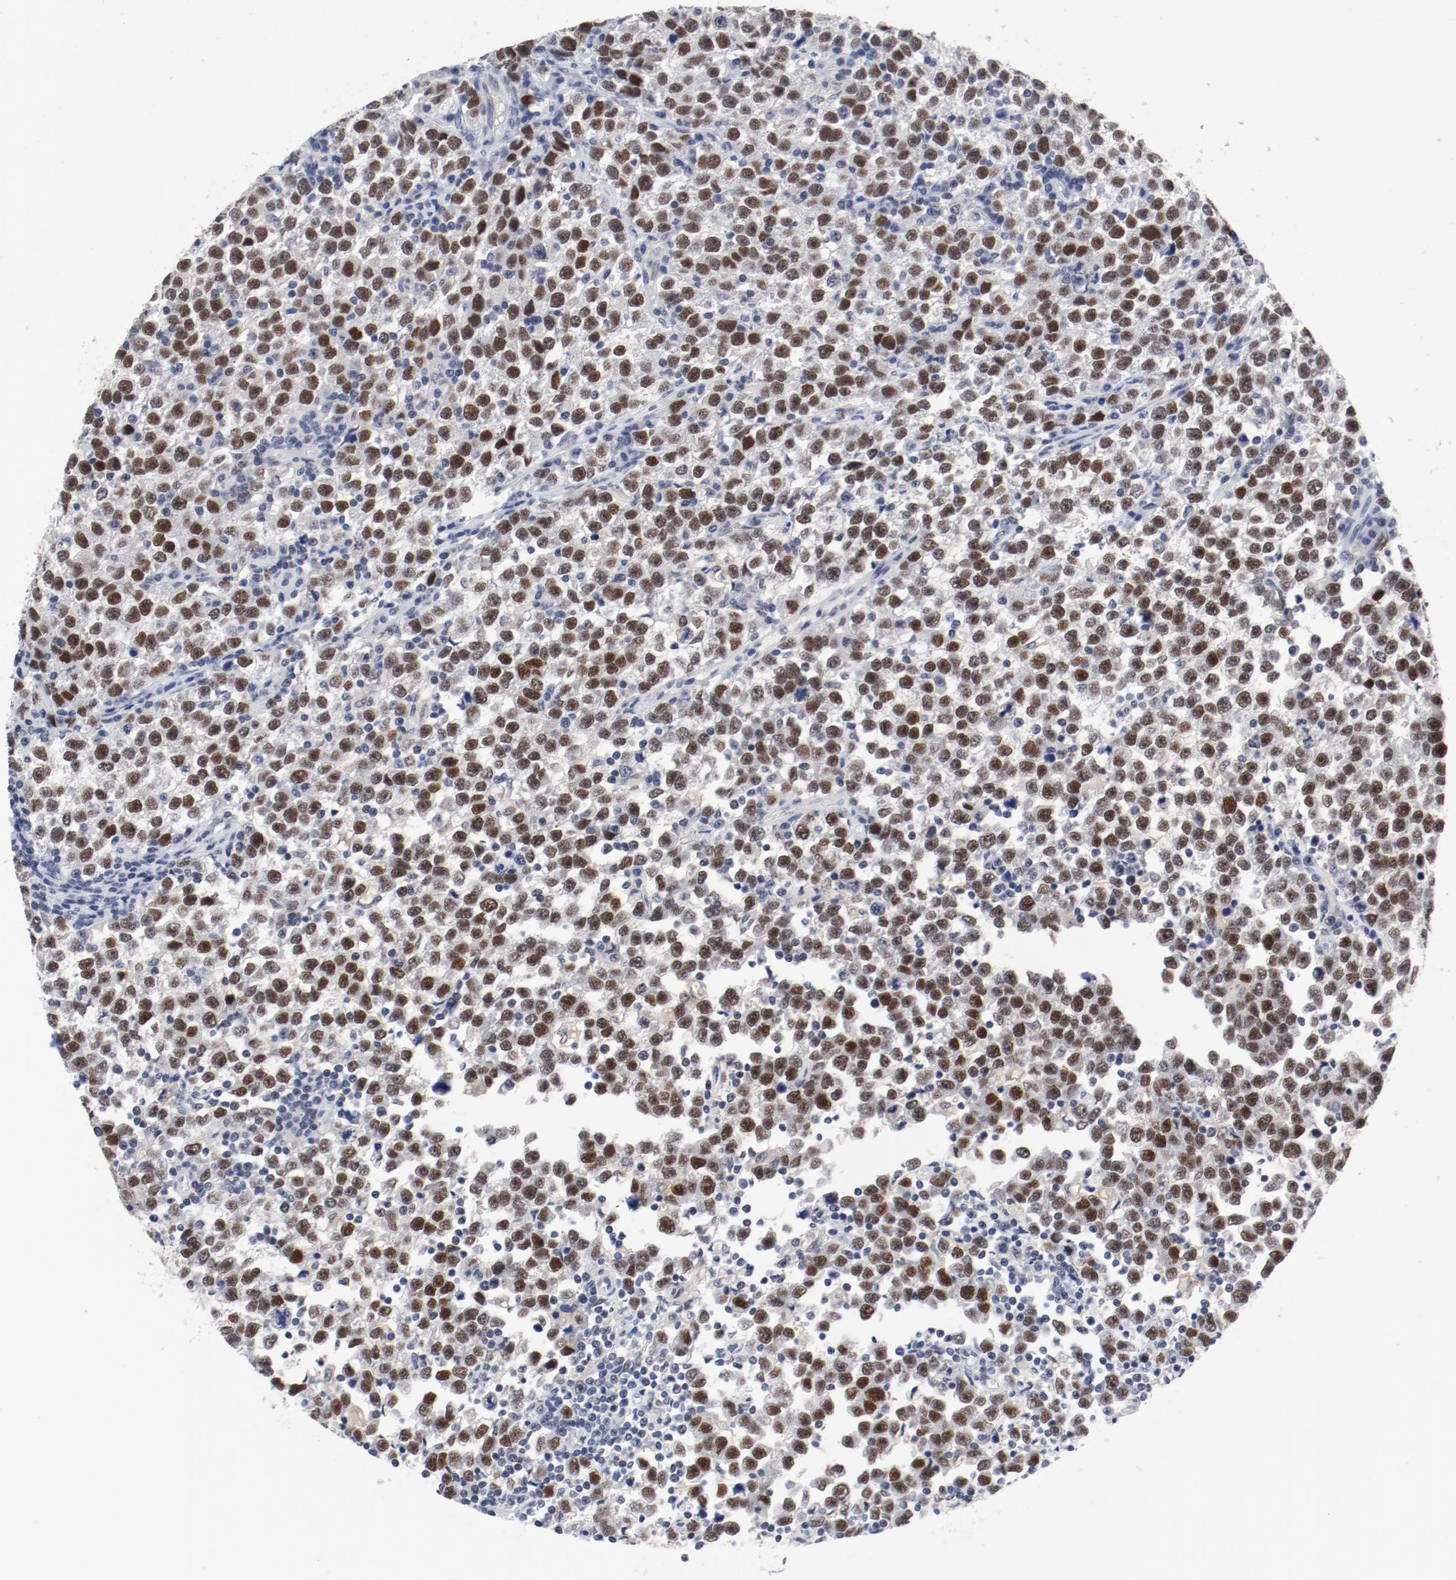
{"staining": {"intensity": "moderate", "quantity": ">75%", "location": "nuclear"}, "tissue": "testis cancer", "cell_type": "Tumor cells", "image_type": "cancer", "snomed": [{"axis": "morphology", "description": "Seminoma, NOS"}, {"axis": "topography", "description": "Testis"}], "caption": "Protein staining of seminoma (testis) tissue exhibits moderate nuclear positivity in about >75% of tumor cells. Nuclei are stained in blue.", "gene": "ANKLE2", "patient": {"sex": "male", "age": 43}}